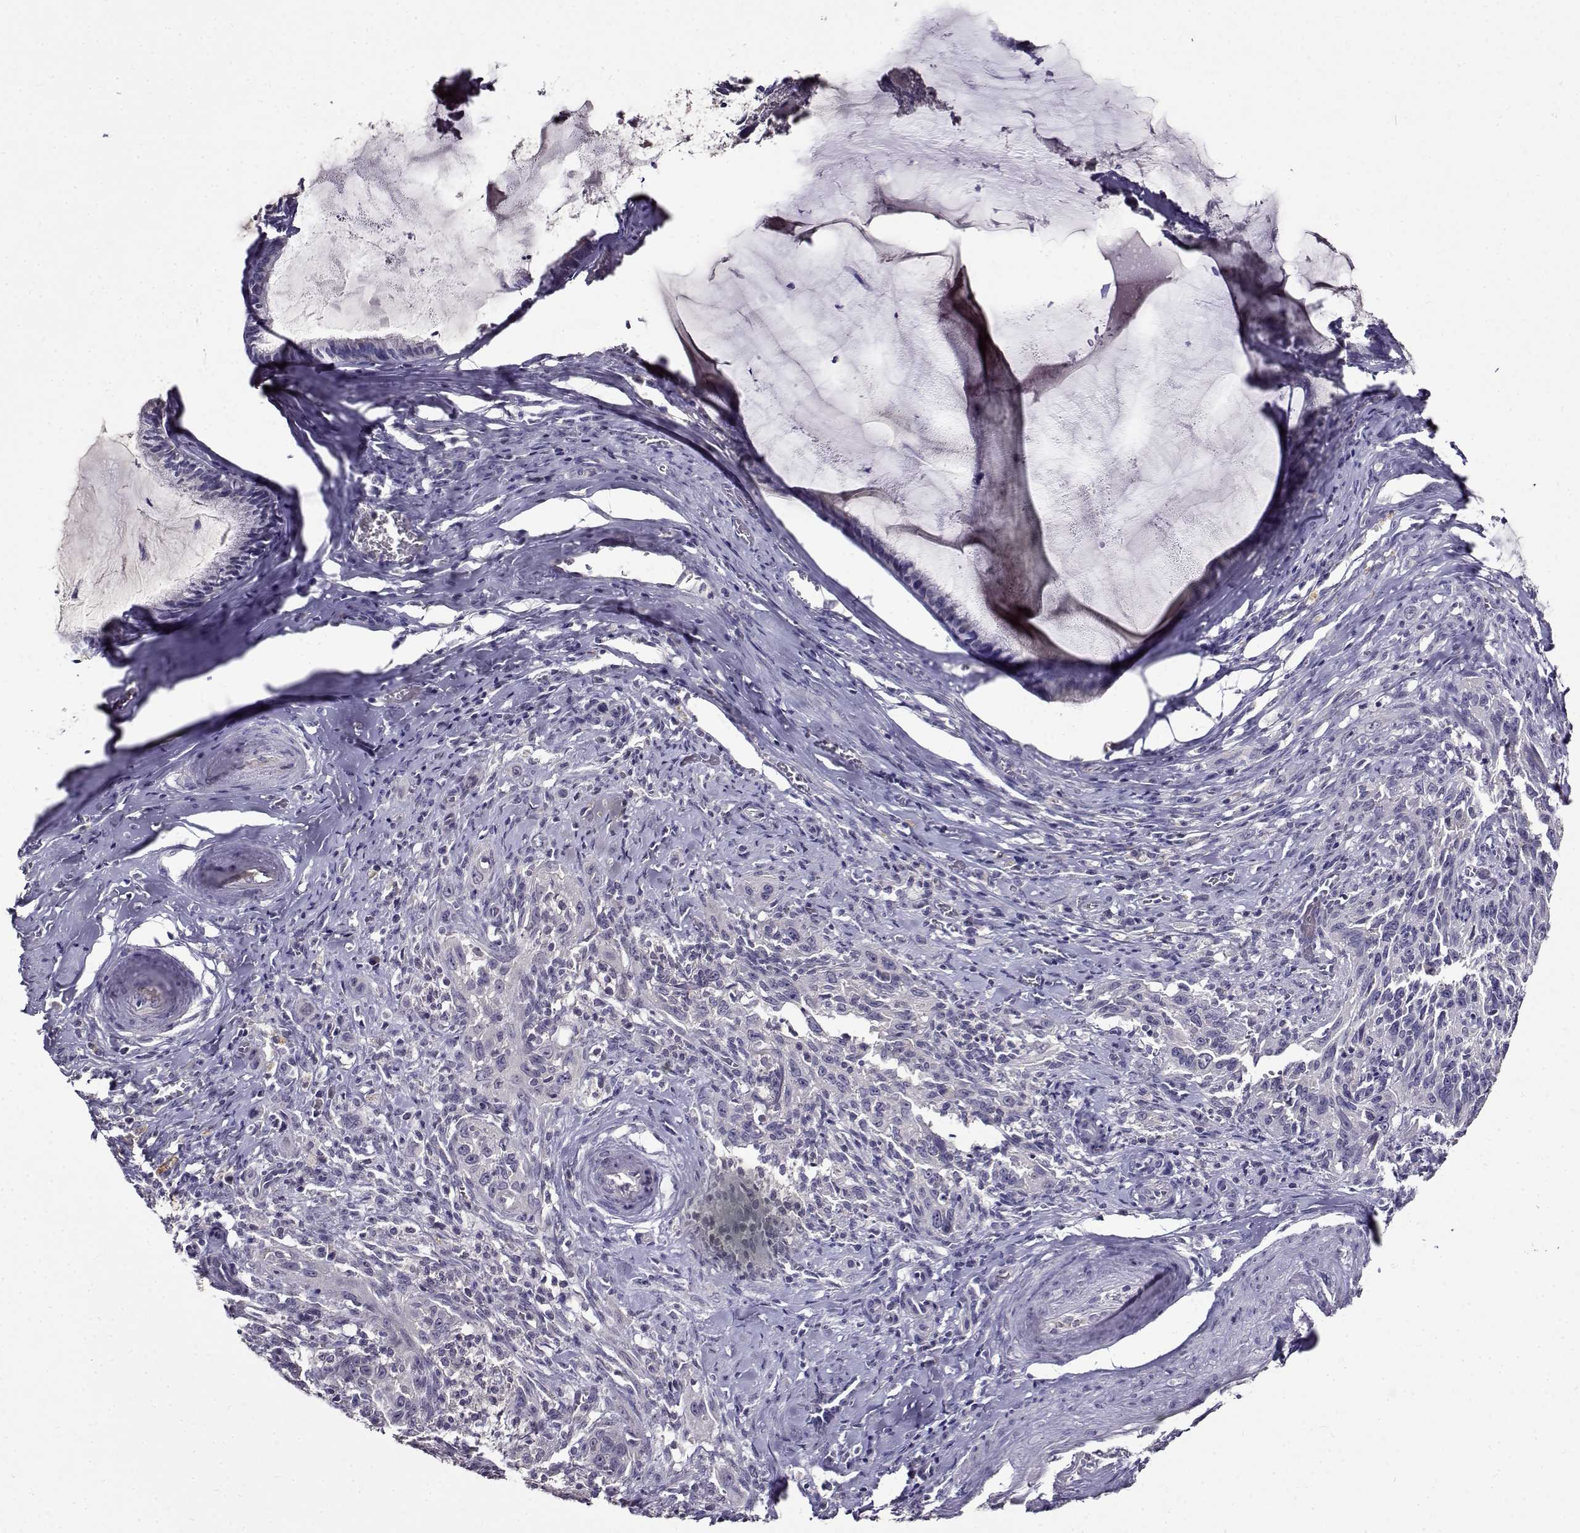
{"staining": {"intensity": "negative", "quantity": "none", "location": "none"}, "tissue": "cervical cancer", "cell_type": "Tumor cells", "image_type": "cancer", "snomed": [{"axis": "morphology", "description": "Squamous cell carcinoma, NOS"}, {"axis": "topography", "description": "Cervix"}], "caption": "An image of cervical cancer (squamous cell carcinoma) stained for a protein reveals no brown staining in tumor cells.", "gene": "PAEP", "patient": {"sex": "female", "age": 51}}